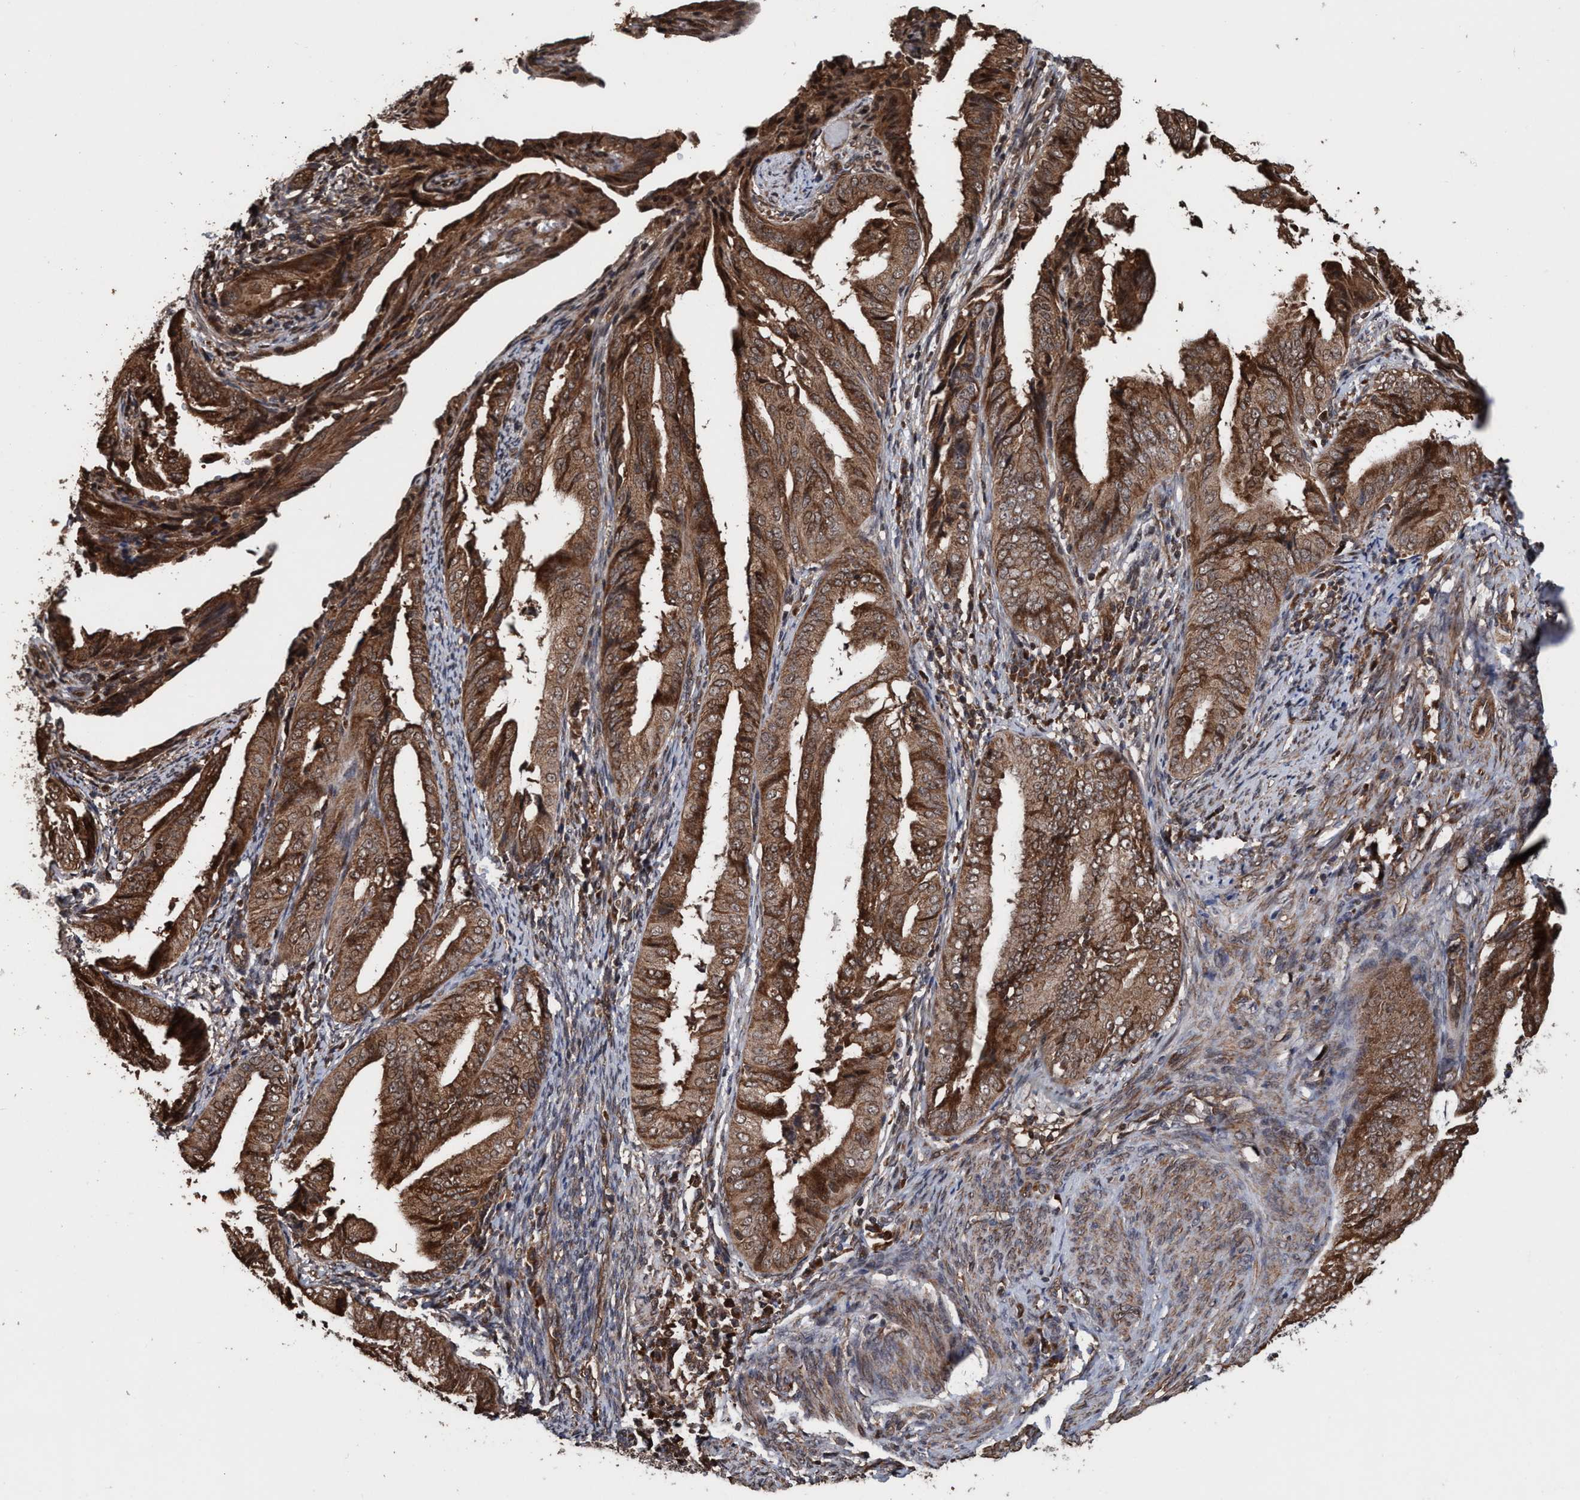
{"staining": {"intensity": "moderate", "quantity": ">75%", "location": "cytoplasmic/membranous,nuclear"}, "tissue": "endometrial cancer", "cell_type": "Tumor cells", "image_type": "cancer", "snomed": [{"axis": "morphology", "description": "Adenocarcinoma, NOS"}, {"axis": "topography", "description": "Endometrium"}], "caption": "DAB immunohistochemical staining of endometrial adenocarcinoma reveals moderate cytoplasmic/membranous and nuclear protein positivity in about >75% of tumor cells. The staining was performed using DAB, with brown indicating positive protein expression. Nuclei are stained blue with hematoxylin.", "gene": "TRPC7", "patient": {"sex": "female", "age": 58}}